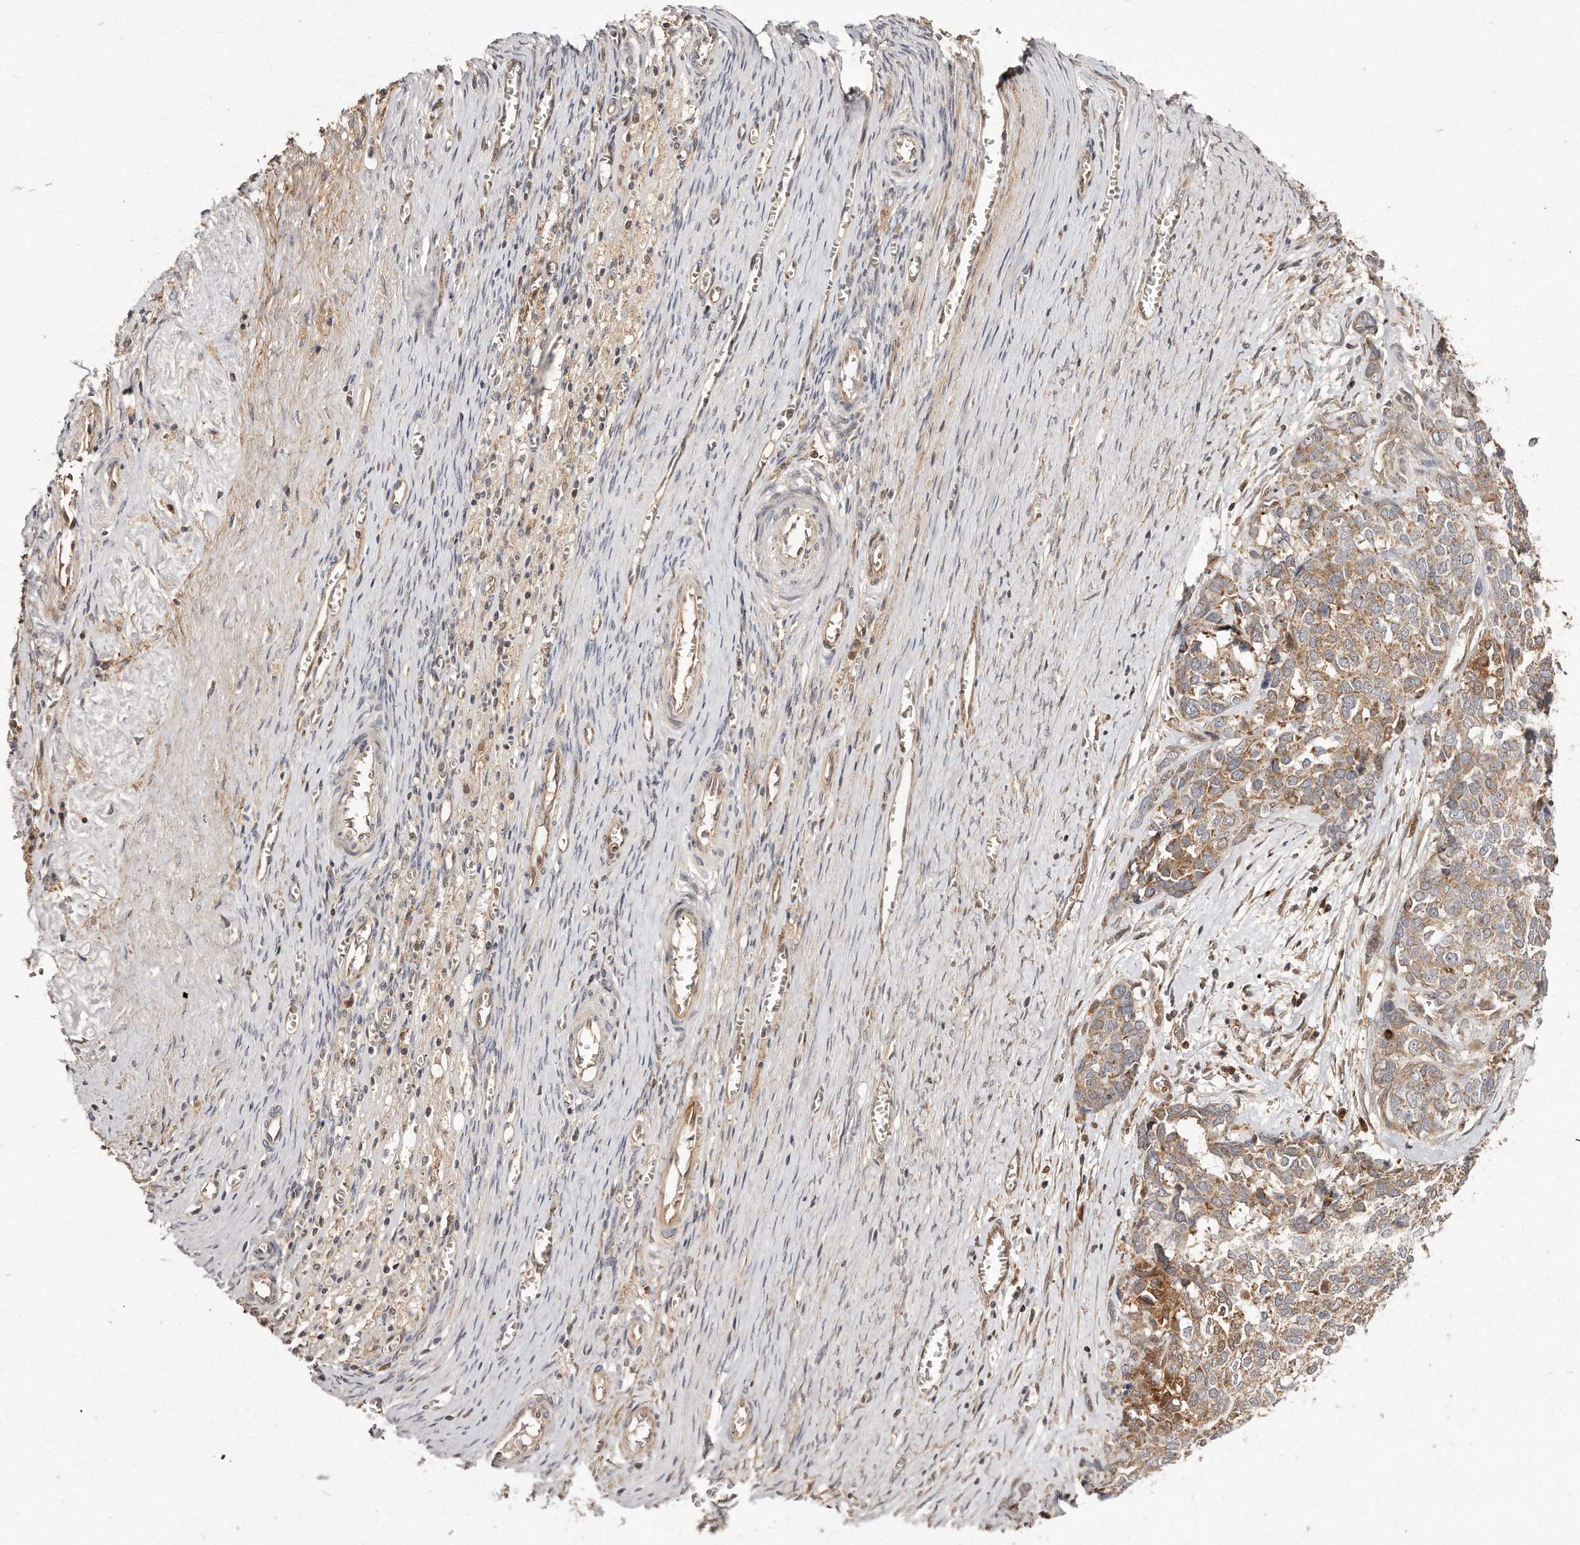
{"staining": {"intensity": "moderate", "quantity": ">75%", "location": "cytoplasmic/membranous"}, "tissue": "ovarian cancer", "cell_type": "Tumor cells", "image_type": "cancer", "snomed": [{"axis": "morphology", "description": "Cystadenocarcinoma, serous, NOS"}, {"axis": "topography", "description": "Ovary"}], "caption": "Human ovarian serous cystadenocarcinoma stained with a protein marker shows moderate staining in tumor cells.", "gene": "GBP4", "patient": {"sex": "female", "age": 44}}